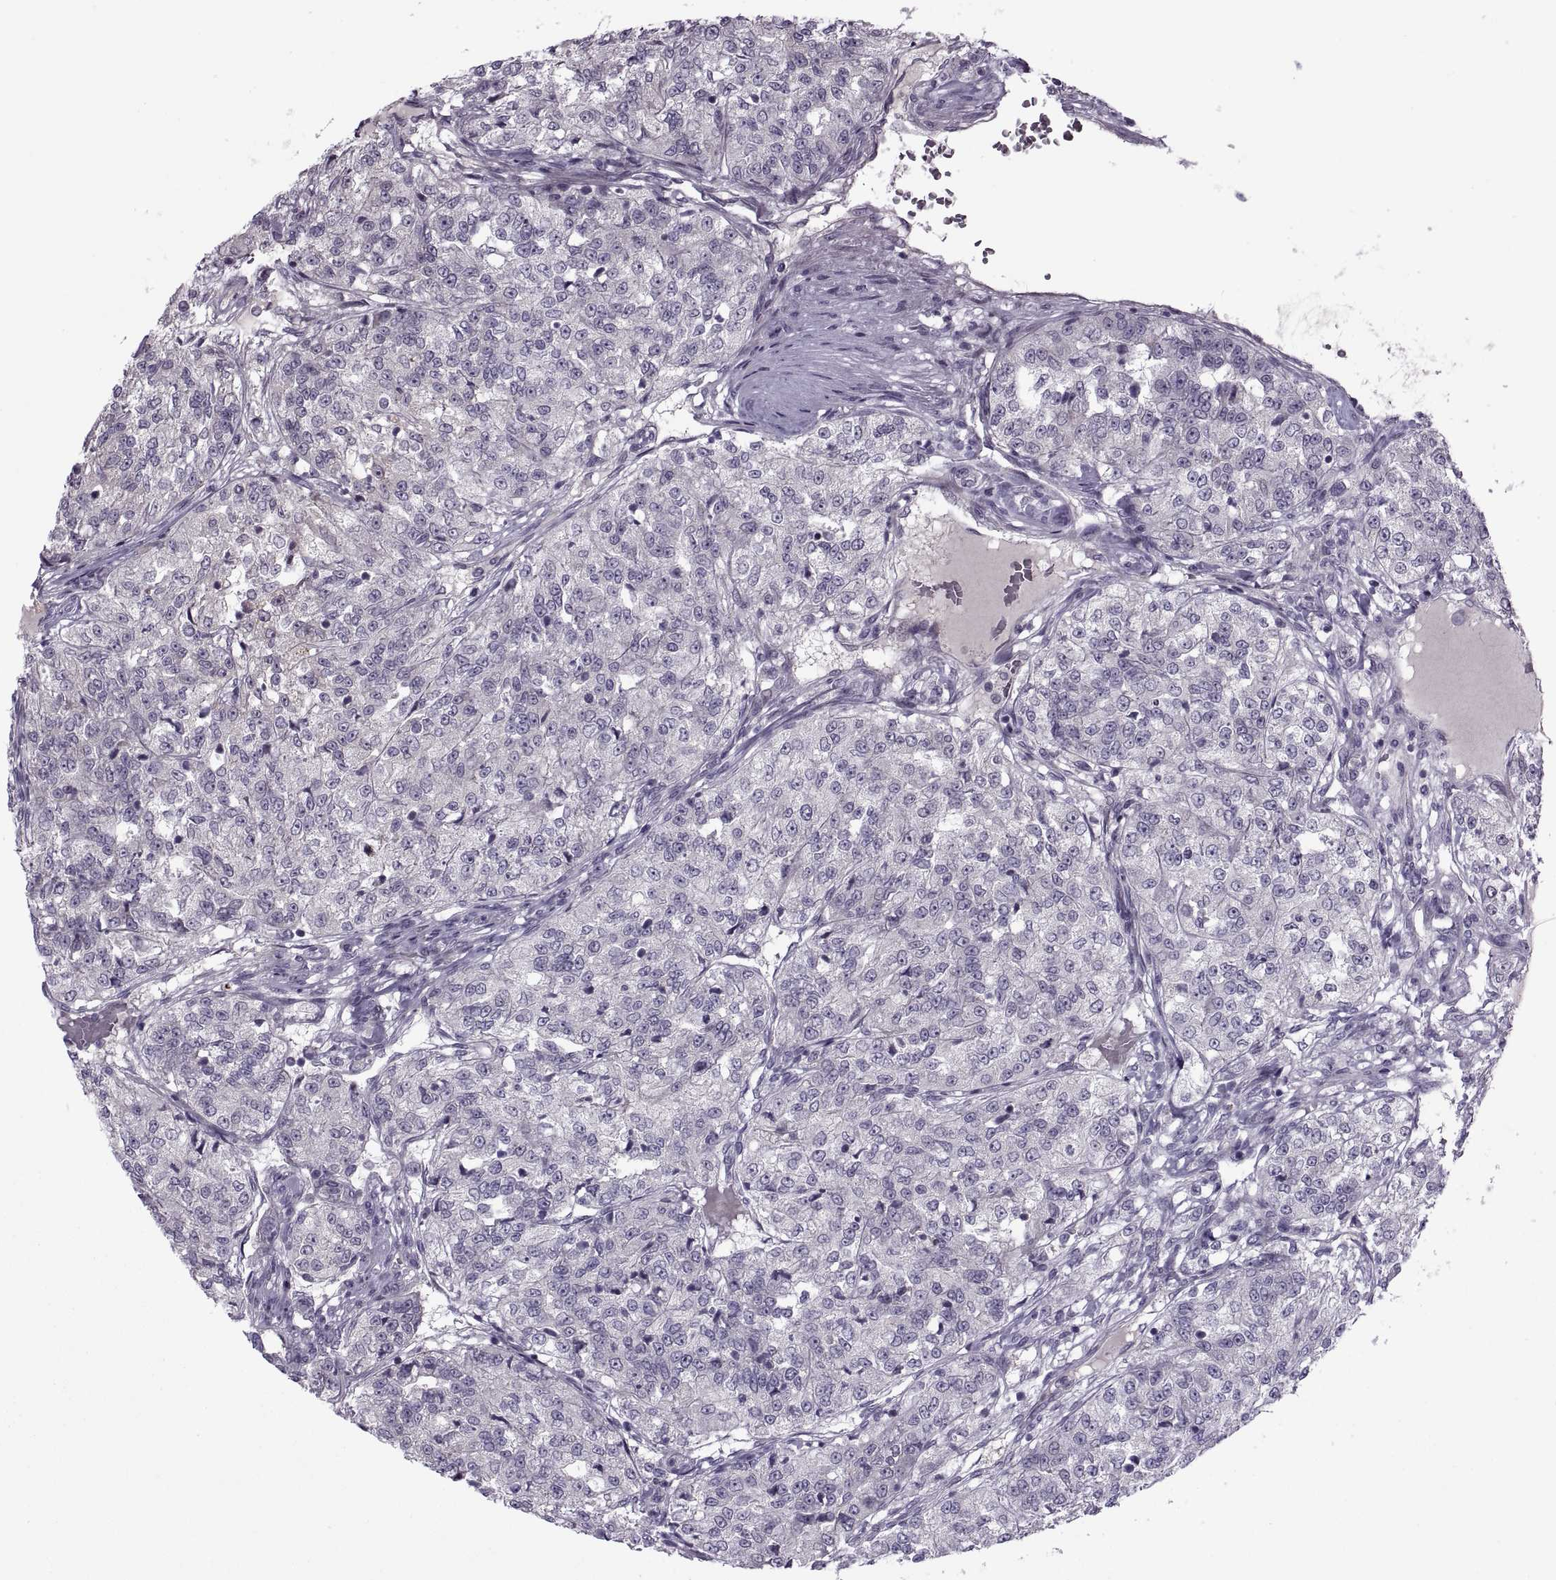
{"staining": {"intensity": "negative", "quantity": "none", "location": "none"}, "tissue": "renal cancer", "cell_type": "Tumor cells", "image_type": "cancer", "snomed": [{"axis": "morphology", "description": "Adenocarcinoma, NOS"}, {"axis": "topography", "description": "Kidney"}], "caption": "High magnification brightfield microscopy of renal cancer (adenocarcinoma) stained with DAB (brown) and counterstained with hematoxylin (blue): tumor cells show no significant positivity.", "gene": "ODF3", "patient": {"sex": "female", "age": 63}}